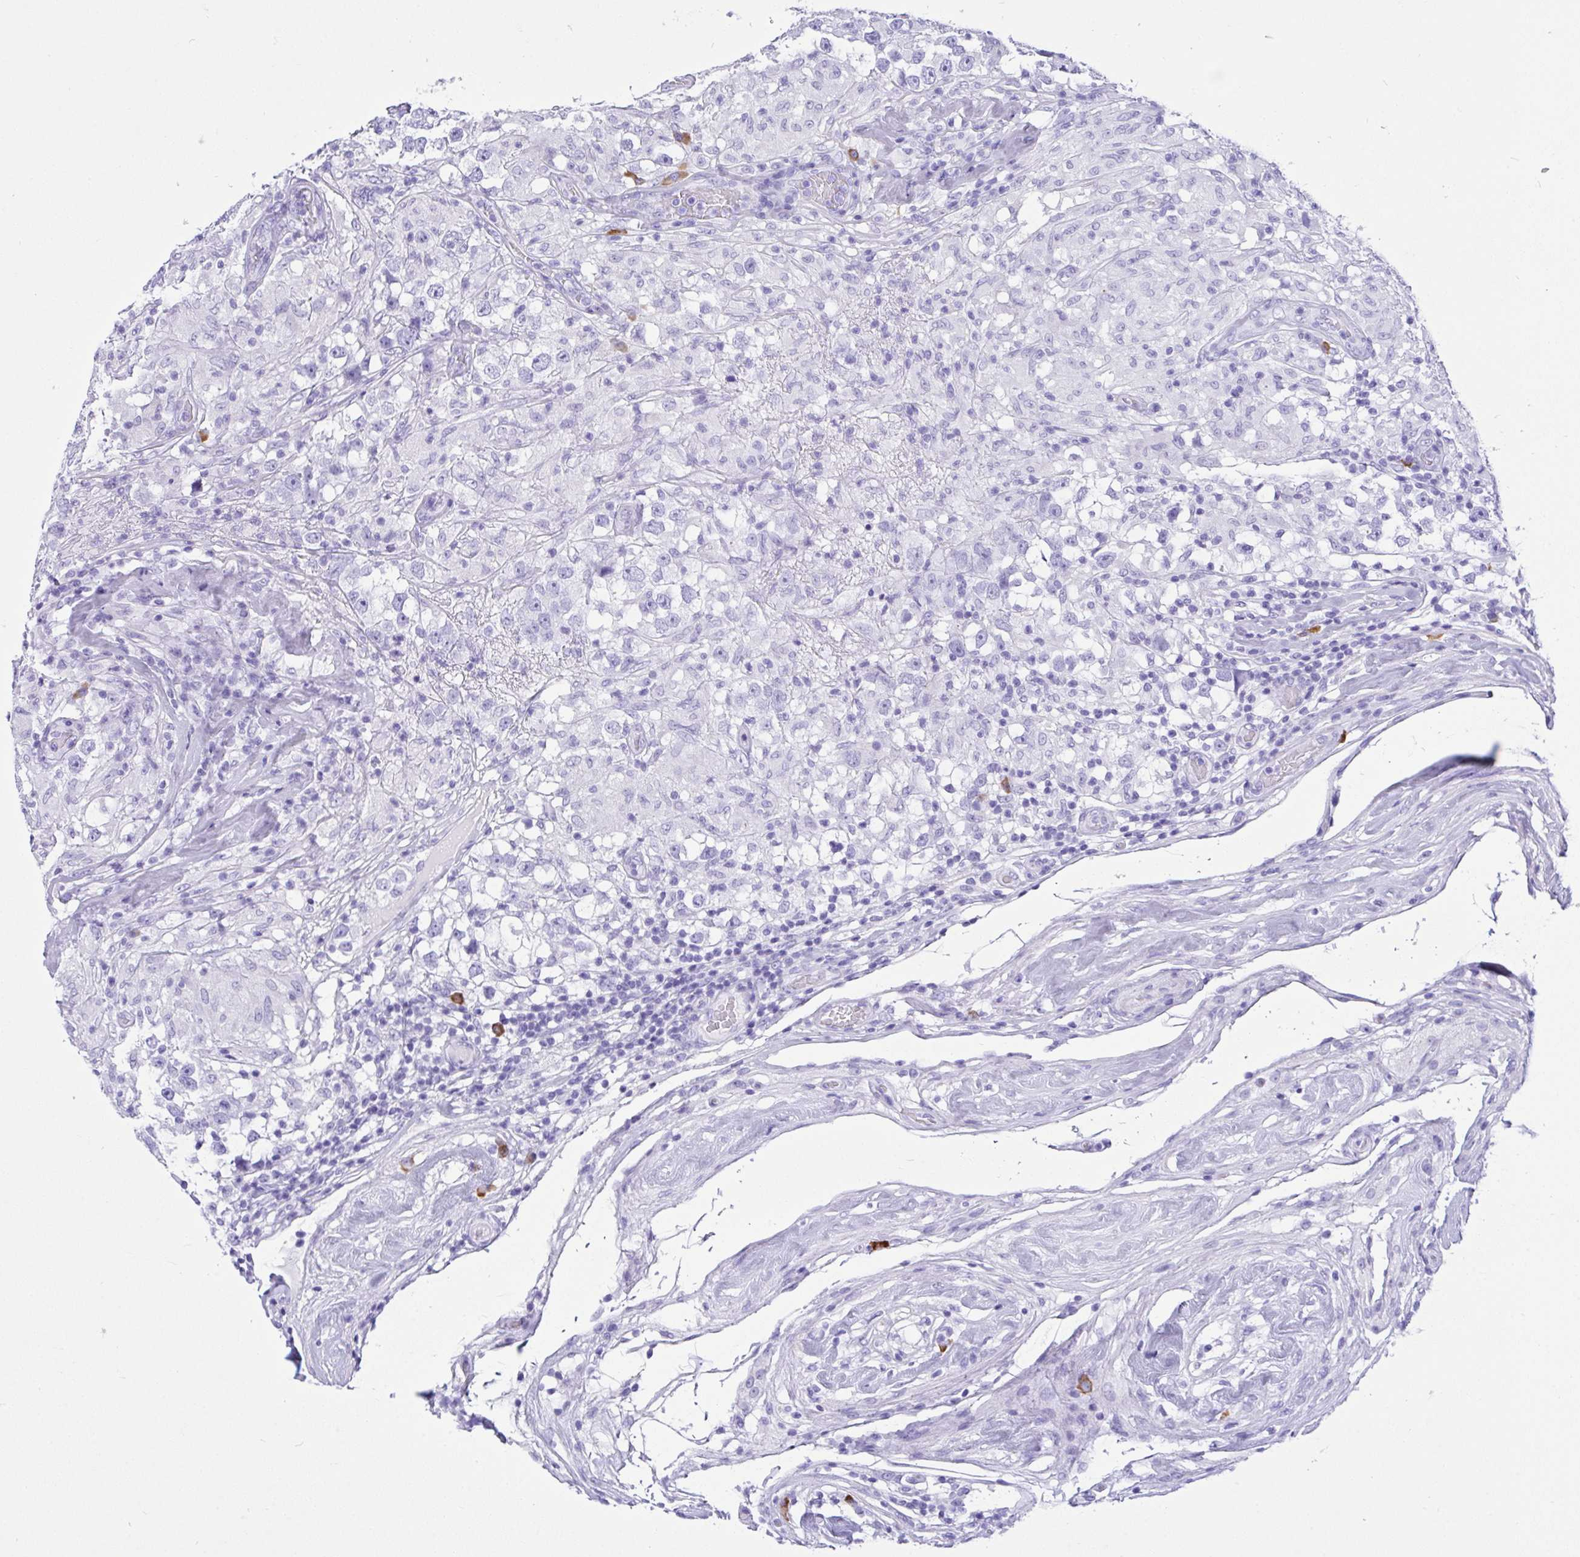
{"staining": {"intensity": "negative", "quantity": "none", "location": "none"}, "tissue": "testis cancer", "cell_type": "Tumor cells", "image_type": "cancer", "snomed": [{"axis": "morphology", "description": "Seminoma, NOS"}, {"axis": "topography", "description": "Testis"}], "caption": "IHC photomicrograph of seminoma (testis) stained for a protein (brown), which demonstrates no staining in tumor cells.", "gene": "BEST4", "patient": {"sex": "male", "age": 46}}